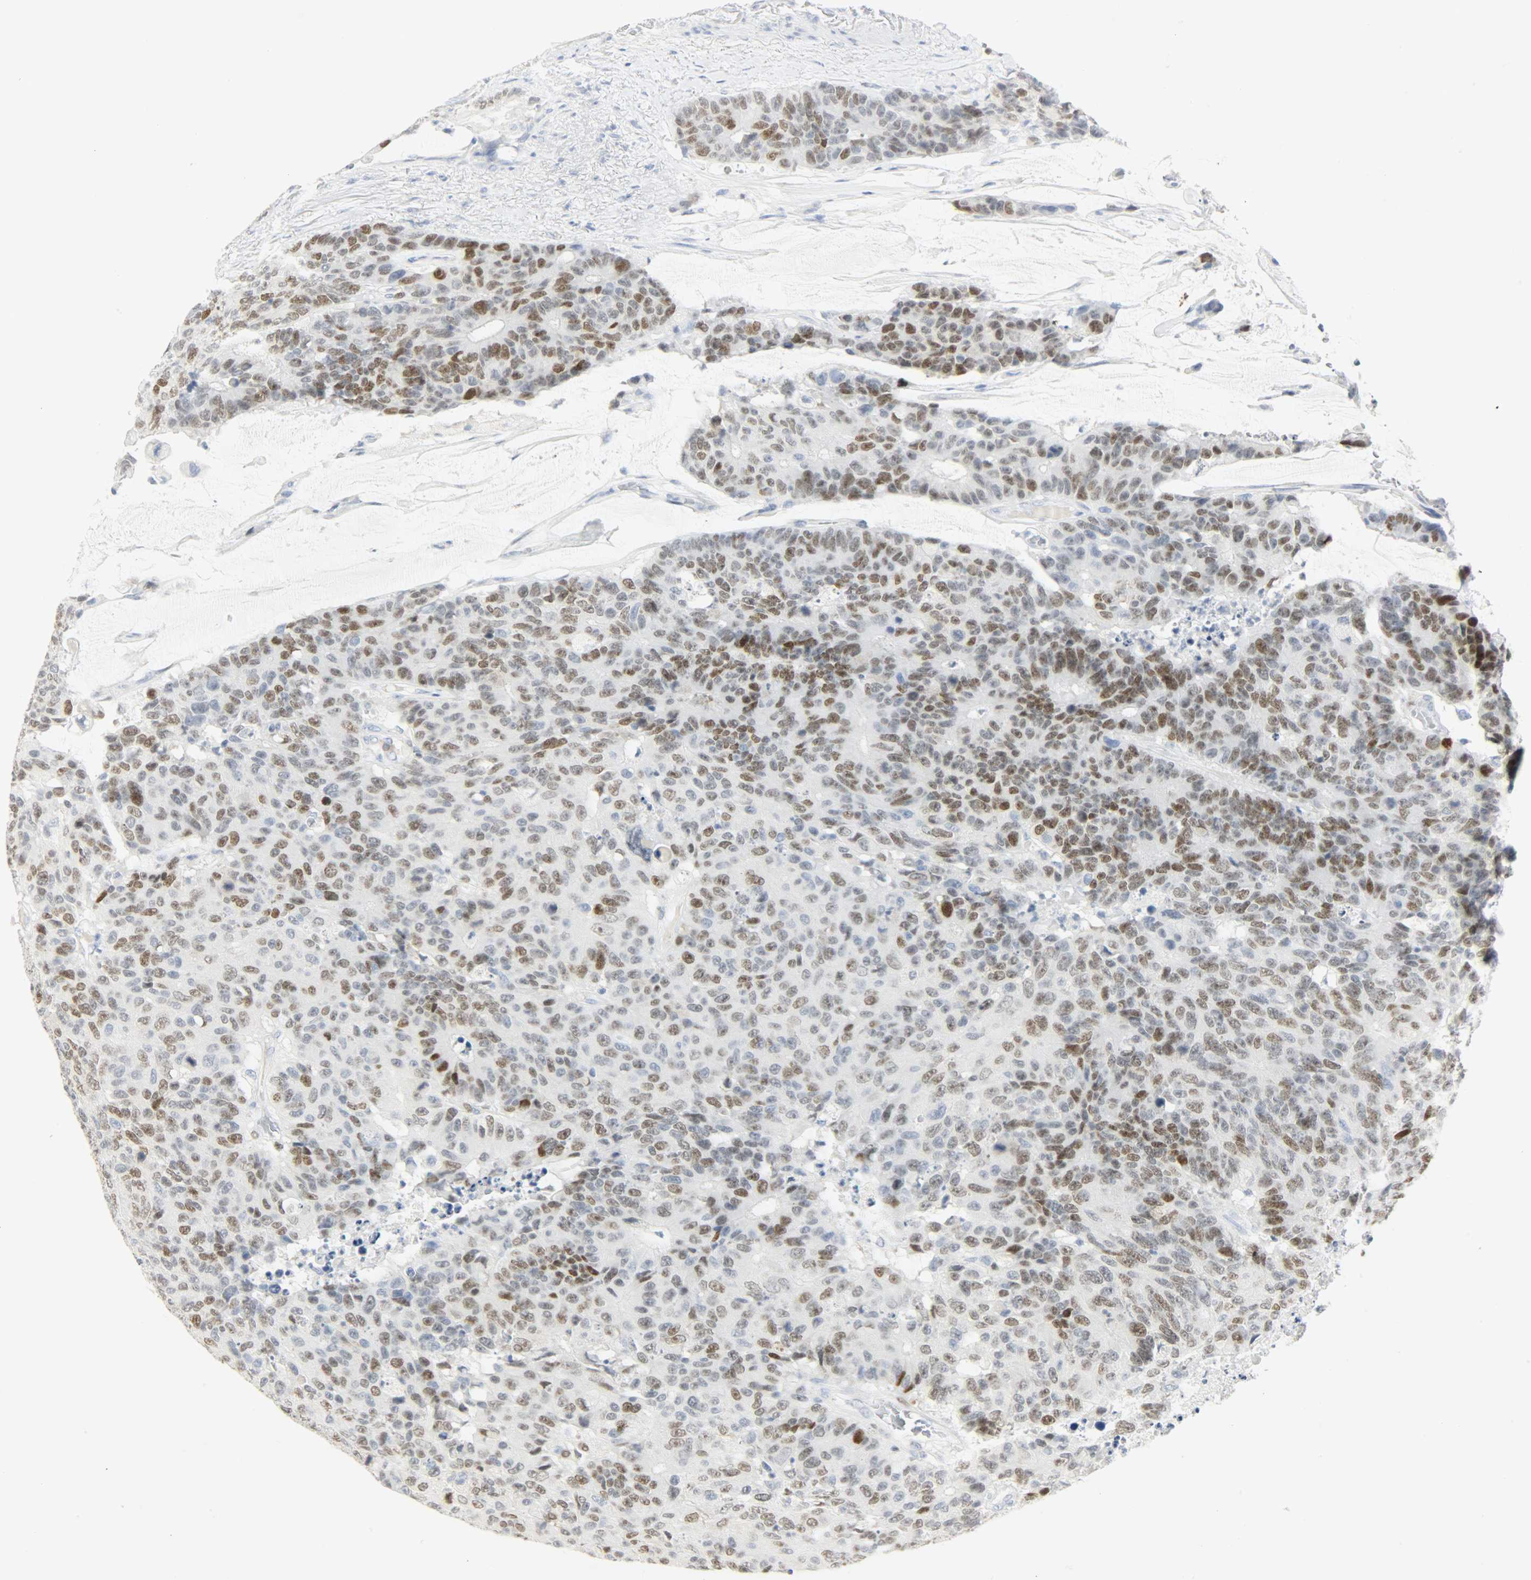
{"staining": {"intensity": "moderate", "quantity": ">75%", "location": "nuclear"}, "tissue": "colorectal cancer", "cell_type": "Tumor cells", "image_type": "cancer", "snomed": [{"axis": "morphology", "description": "Adenocarcinoma, NOS"}, {"axis": "topography", "description": "Colon"}], "caption": "Protein analysis of colorectal cancer (adenocarcinoma) tissue exhibits moderate nuclear expression in about >75% of tumor cells. (IHC, brightfield microscopy, high magnification).", "gene": "HELLS", "patient": {"sex": "female", "age": 86}}